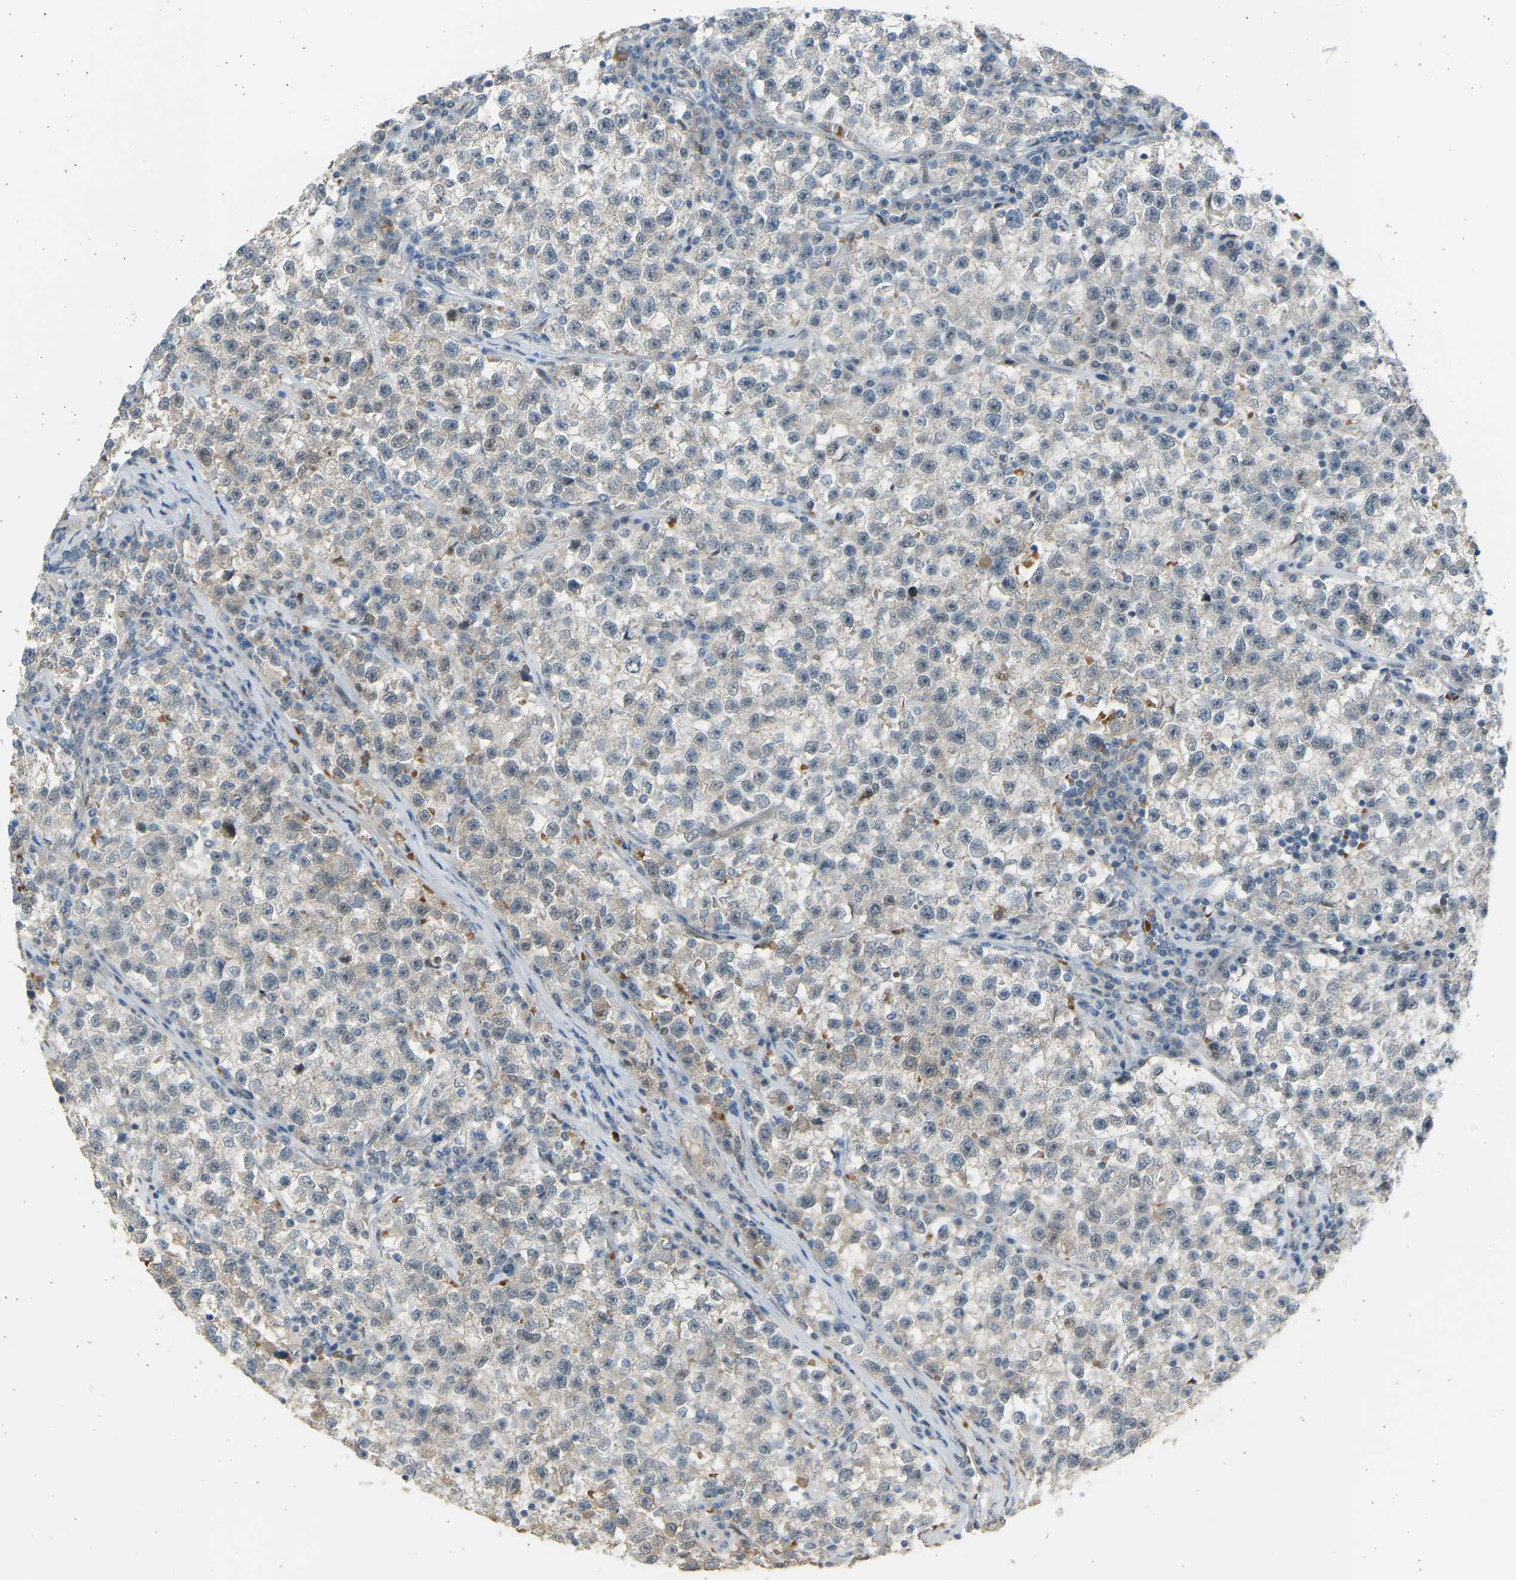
{"staining": {"intensity": "negative", "quantity": "none", "location": "none"}, "tissue": "testis cancer", "cell_type": "Tumor cells", "image_type": "cancer", "snomed": [{"axis": "morphology", "description": "Seminoma, NOS"}, {"axis": "topography", "description": "Testis"}], "caption": "Immunohistochemistry of seminoma (testis) exhibits no positivity in tumor cells.", "gene": "BIRC2", "patient": {"sex": "male", "age": 22}}